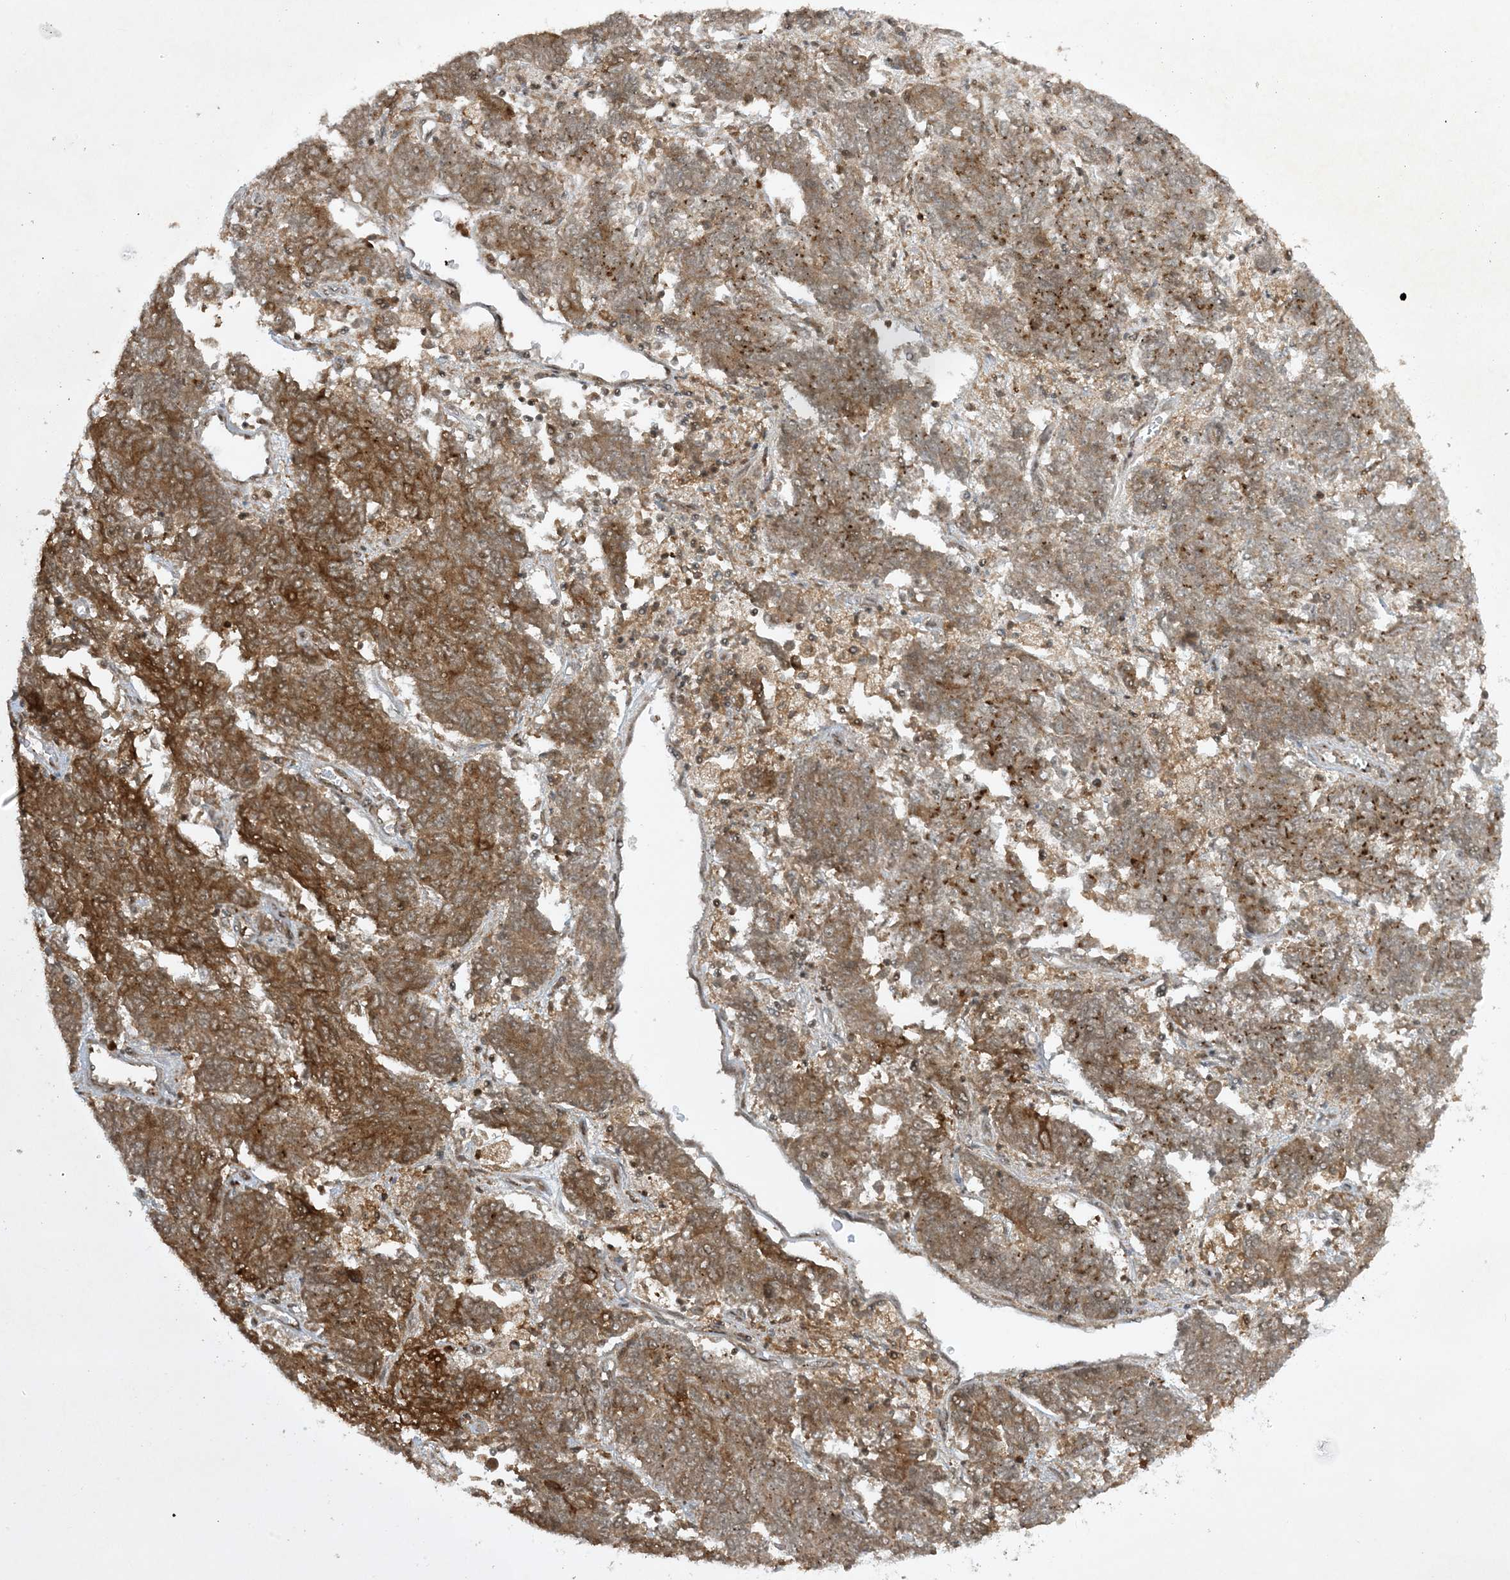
{"staining": {"intensity": "strong", "quantity": ">75%", "location": "cytoplasmic/membranous"}, "tissue": "endometrial cancer", "cell_type": "Tumor cells", "image_type": "cancer", "snomed": [{"axis": "morphology", "description": "Adenocarcinoma, NOS"}, {"axis": "topography", "description": "Endometrium"}], "caption": "Immunohistochemical staining of adenocarcinoma (endometrial) demonstrates high levels of strong cytoplasmic/membranous staining in about >75% of tumor cells.", "gene": "CERT1", "patient": {"sex": "female", "age": 80}}